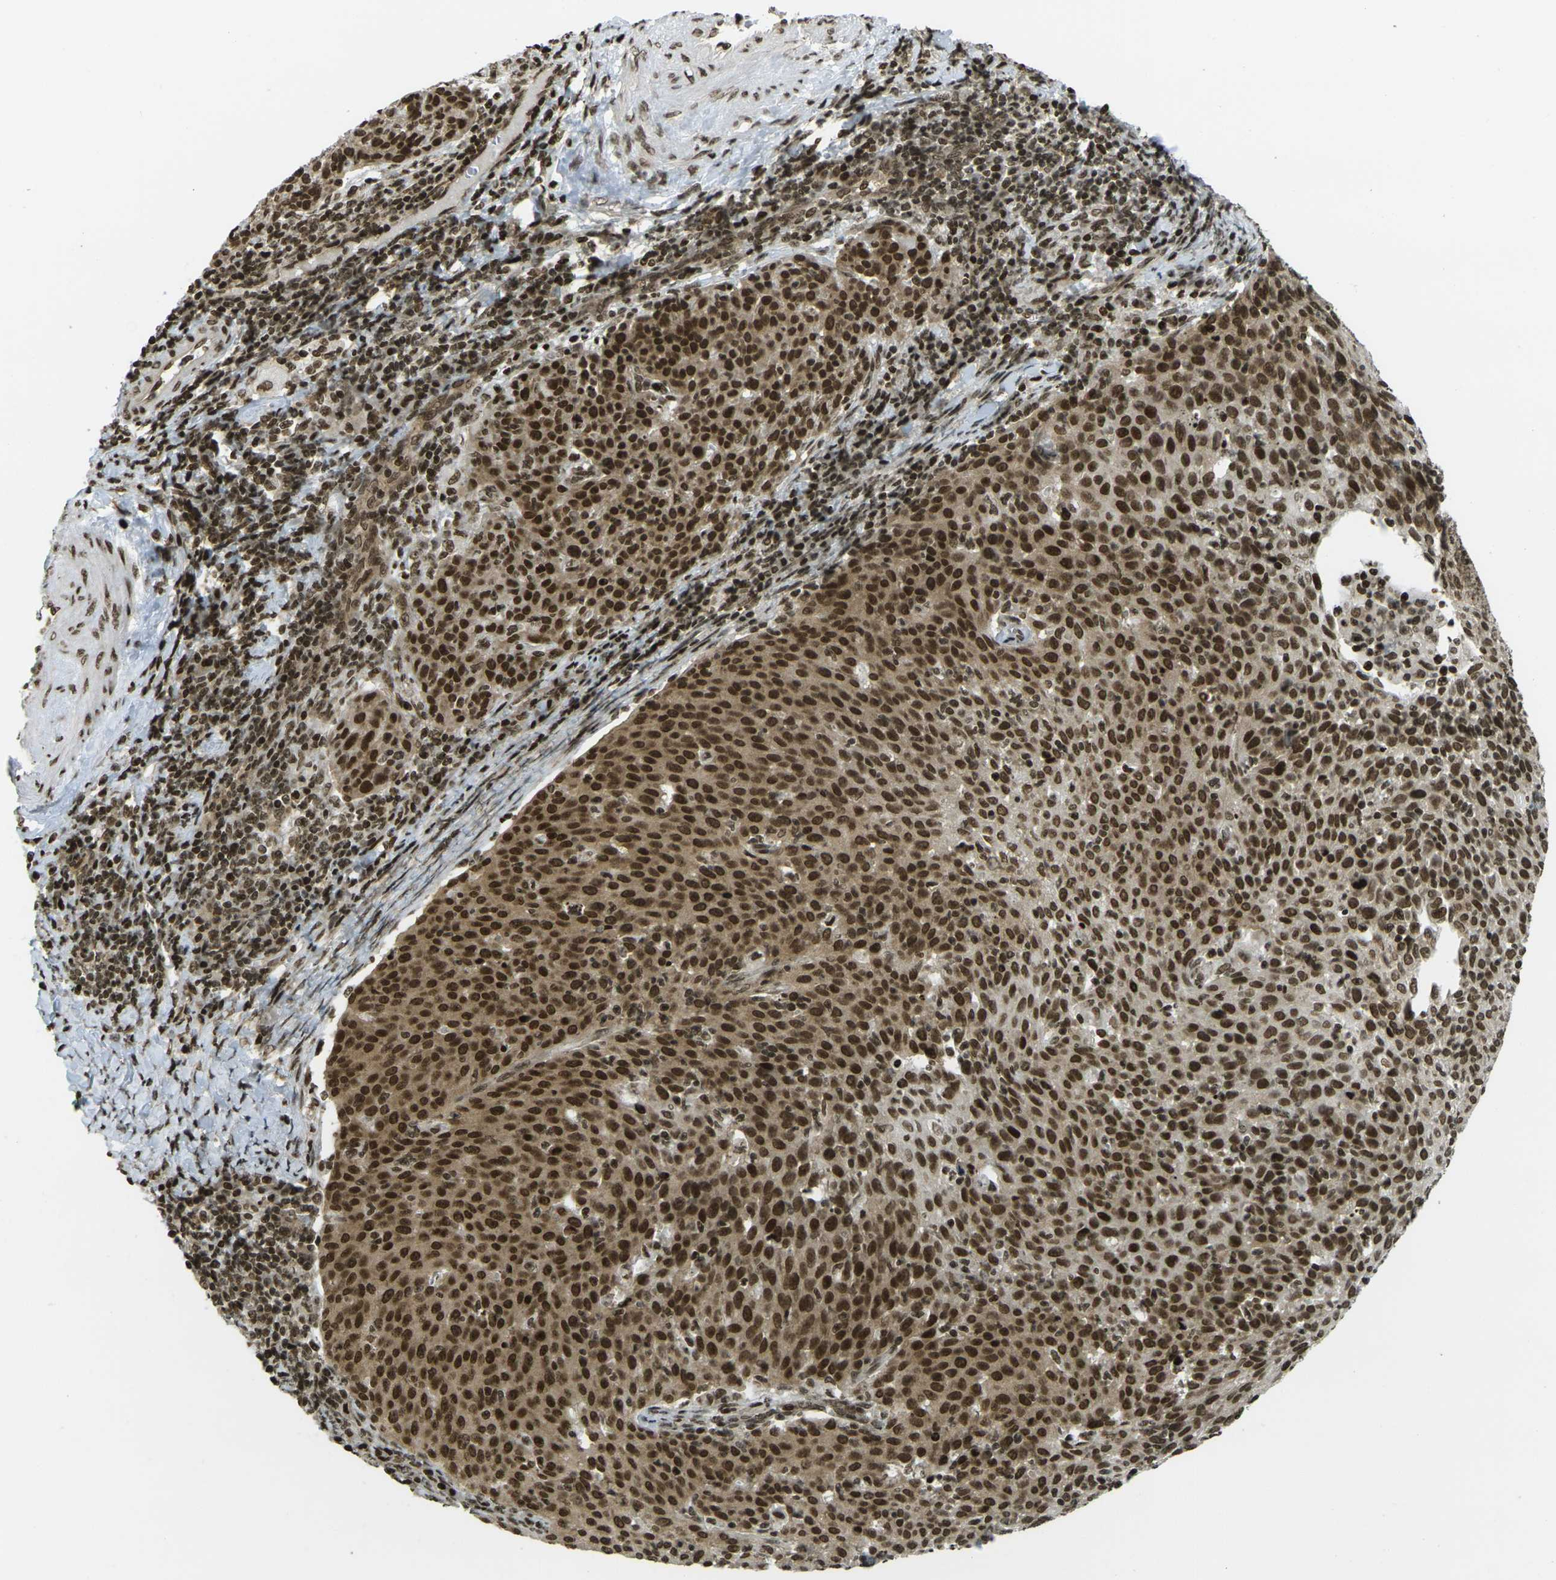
{"staining": {"intensity": "strong", "quantity": ">75%", "location": "cytoplasmic/membranous,nuclear"}, "tissue": "cervical cancer", "cell_type": "Tumor cells", "image_type": "cancer", "snomed": [{"axis": "morphology", "description": "Squamous cell carcinoma, NOS"}, {"axis": "topography", "description": "Cervix"}], "caption": "Cervical cancer was stained to show a protein in brown. There is high levels of strong cytoplasmic/membranous and nuclear positivity in approximately >75% of tumor cells. (Brightfield microscopy of DAB IHC at high magnification).", "gene": "RUVBL2", "patient": {"sex": "female", "age": 38}}